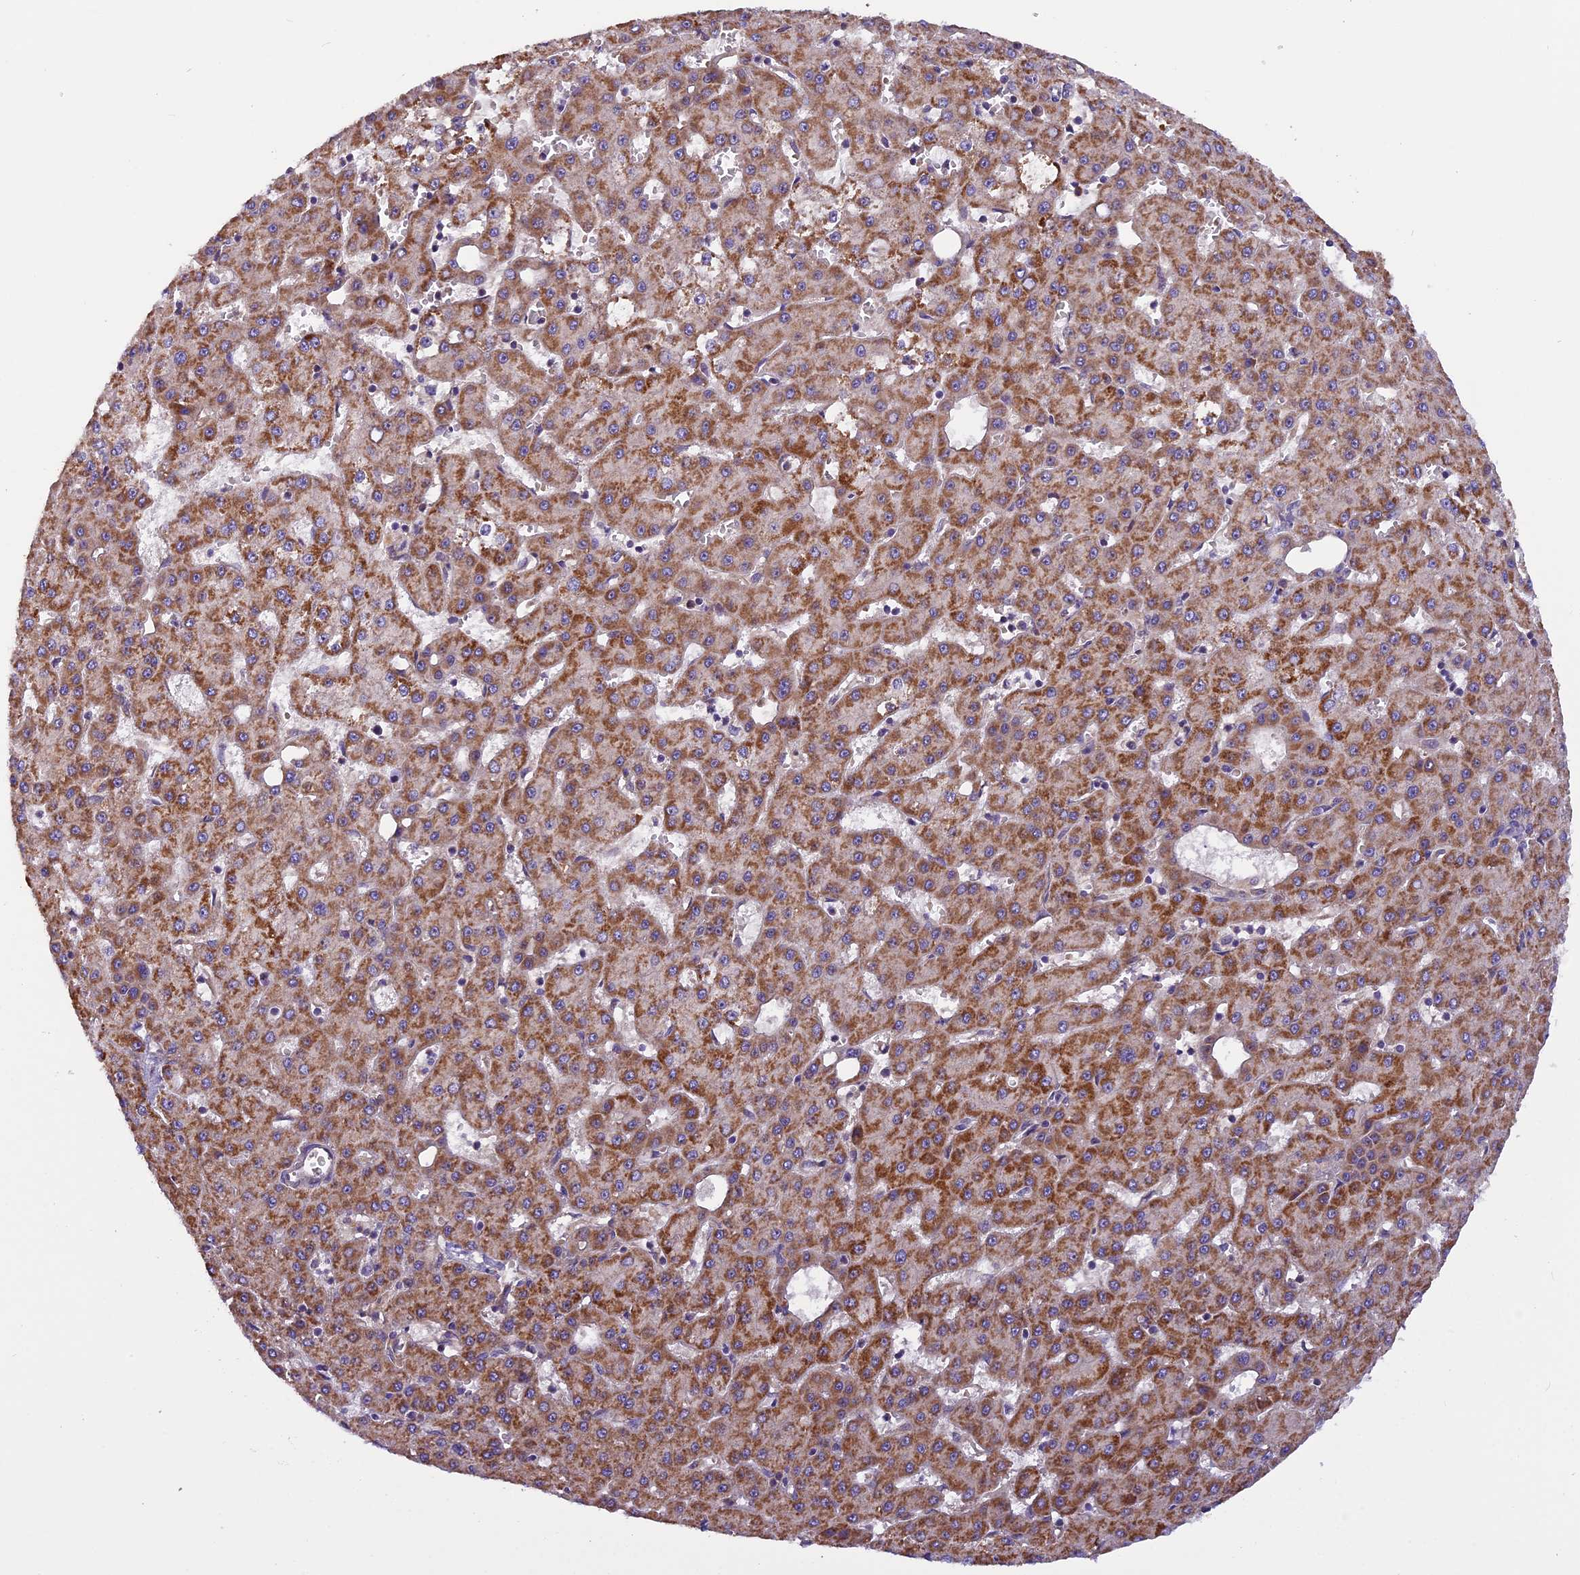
{"staining": {"intensity": "moderate", "quantity": ">75%", "location": "cytoplasmic/membranous"}, "tissue": "liver cancer", "cell_type": "Tumor cells", "image_type": "cancer", "snomed": [{"axis": "morphology", "description": "Carcinoma, Hepatocellular, NOS"}, {"axis": "topography", "description": "Liver"}], "caption": "High-power microscopy captured an immunohistochemistry (IHC) photomicrograph of liver hepatocellular carcinoma, revealing moderate cytoplasmic/membranous staining in approximately >75% of tumor cells.", "gene": "FRY", "patient": {"sex": "male", "age": 47}}